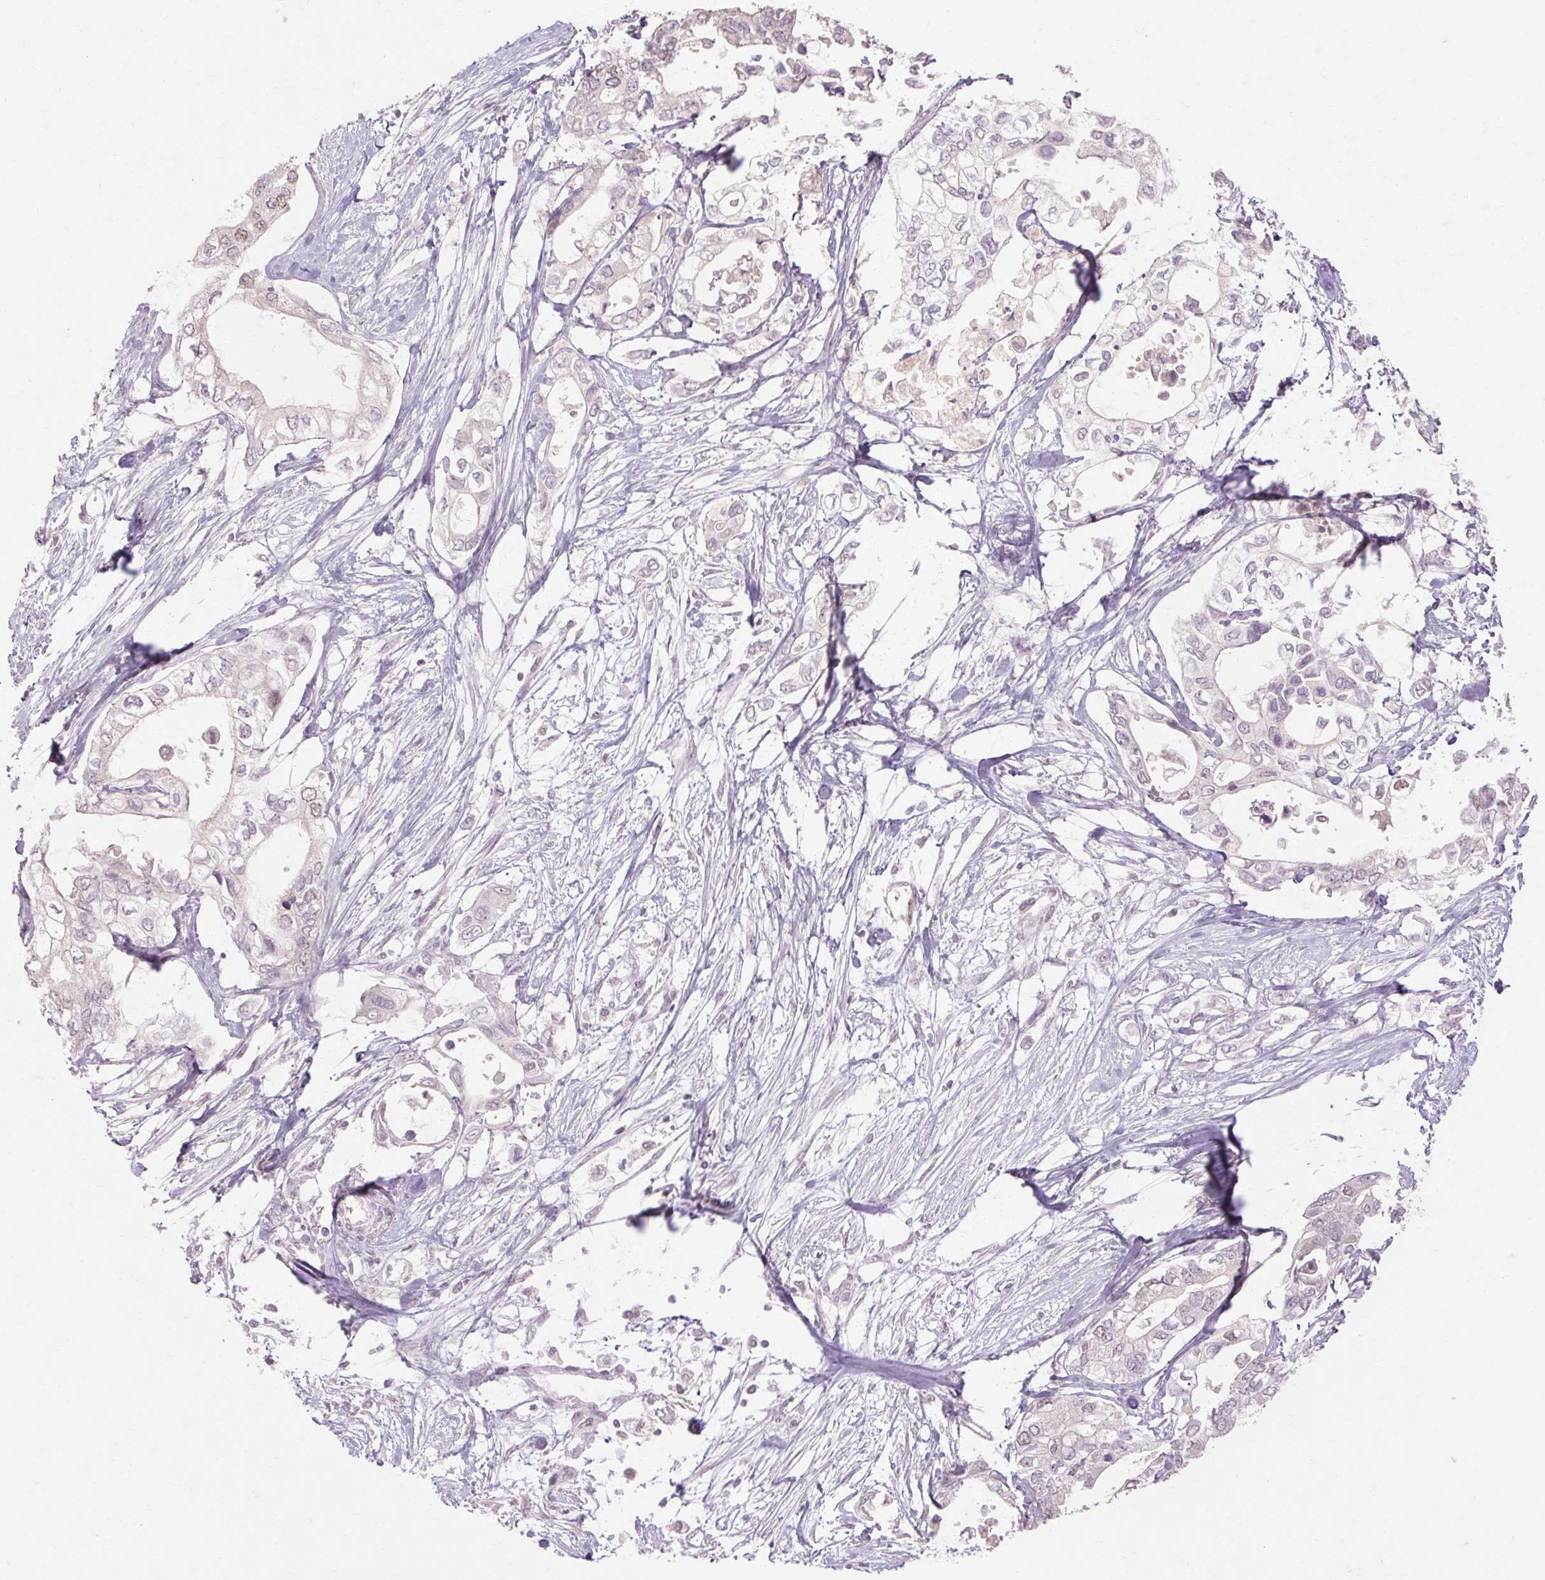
{"staining": {"intensity": "moderate", "quantity": "<25%", "location": "nuclear"}, "tissue": "pancreatic cancer", "cell_type": "Tumor cells", "image_type": "cancer", "snomed": [{"axis": "morphology", "description": "Adenocarcinoma, NOS"}, {"axis": "topography", "description": "Pancreas"}], "caption": "Brown immunohistochemical staining in adenocarcinoma (pancreatic) demonstrates moderate nuclear staining in approximately <25% of tumor cells.", "gene": "SKP2", "patient": {"sex": "female", "age": 63}}